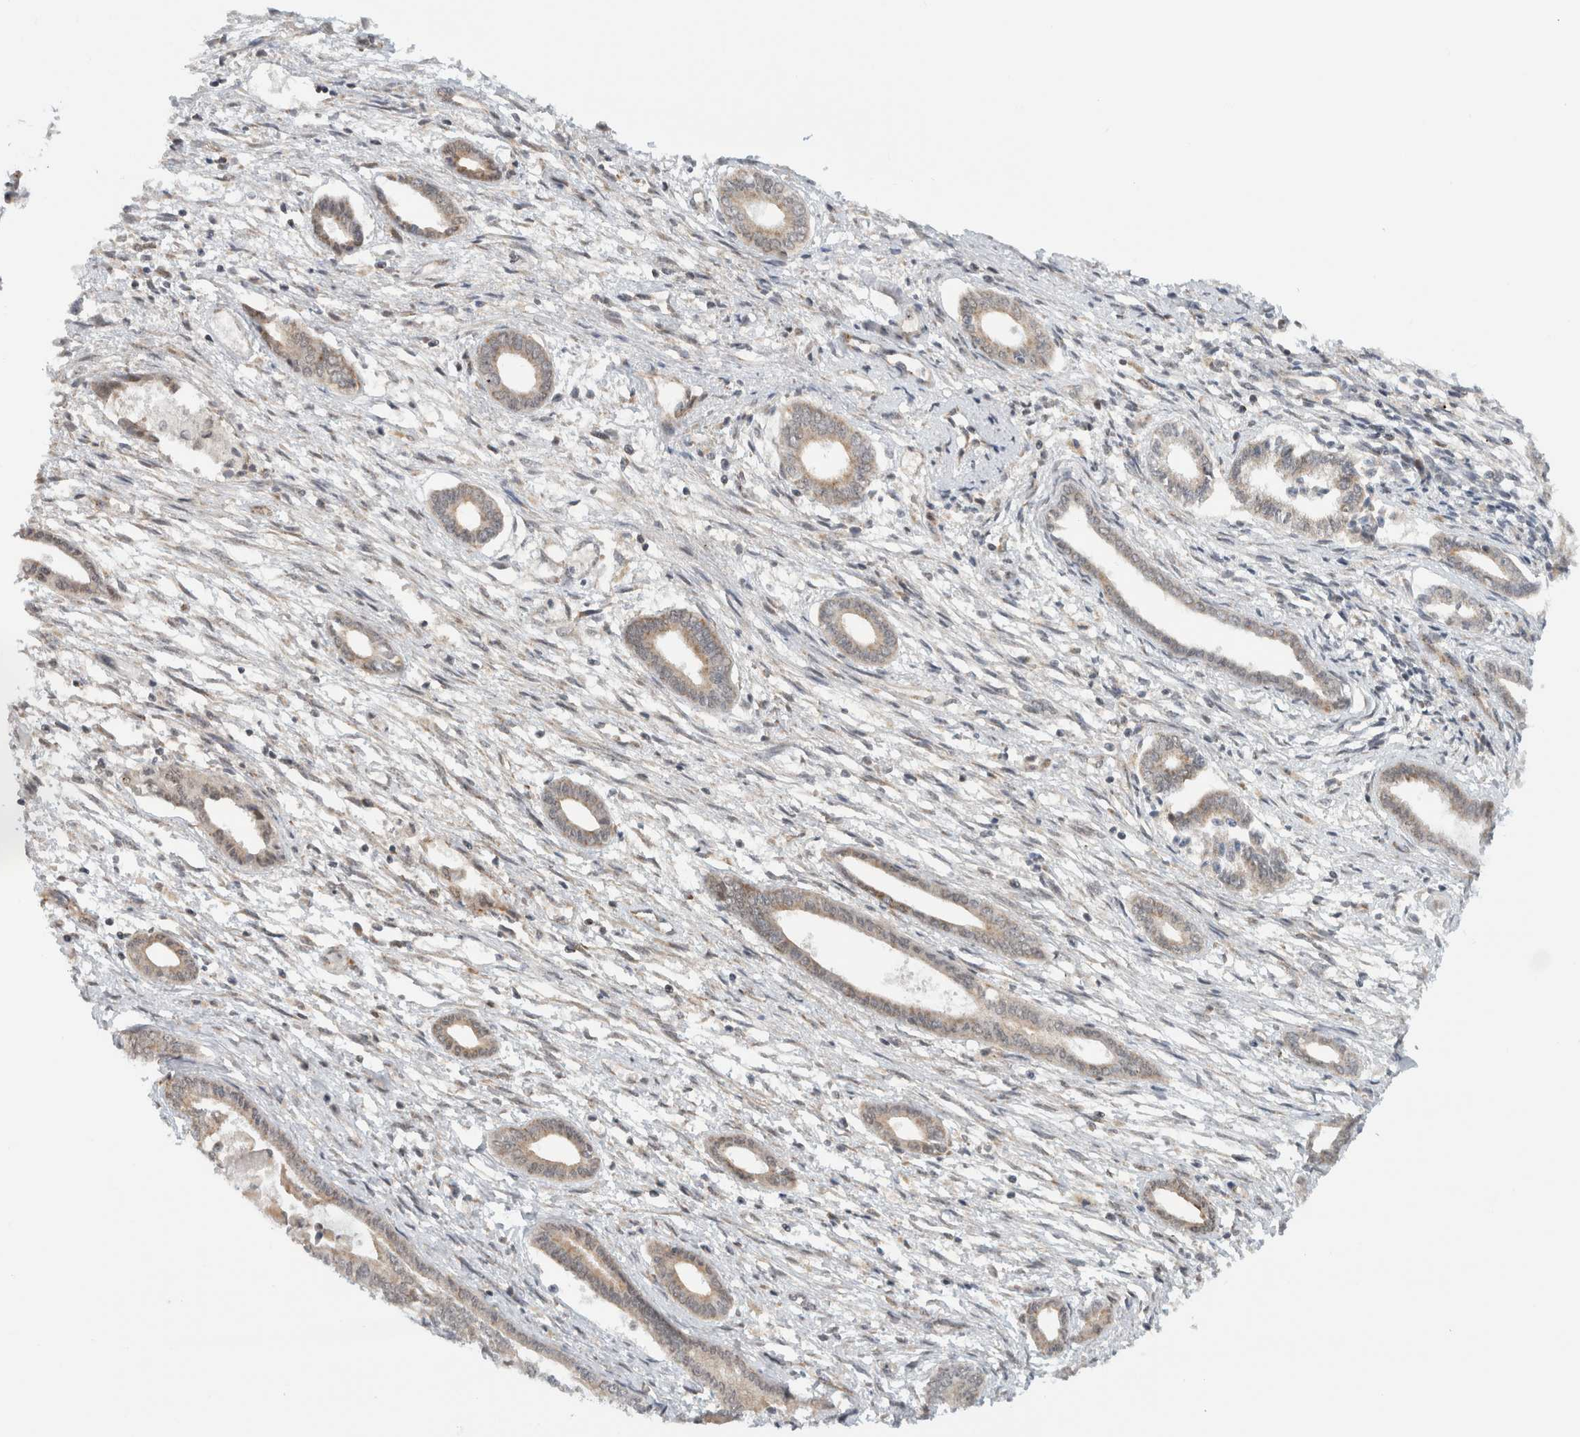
{"staining": {"intensity": "negative", "quantity": "none", "location": "none"}, "tissue": "endometrium", "cell_type": "Cells in endometrial stroma", "image_type": "normal", "snomed": [{"axis": "morphology", "description": "Normal tissue, NOS"}, {"axis": "topography", "description": "Endometrium"}], "caption": "High power microscopy micrograph of an immunohistochemistry image of unremarkable endometrium, revealing no significant expression in cells in endometrial stroma.", "gene": "CMC2", "patient": {"sex": "female", "age": 56}}